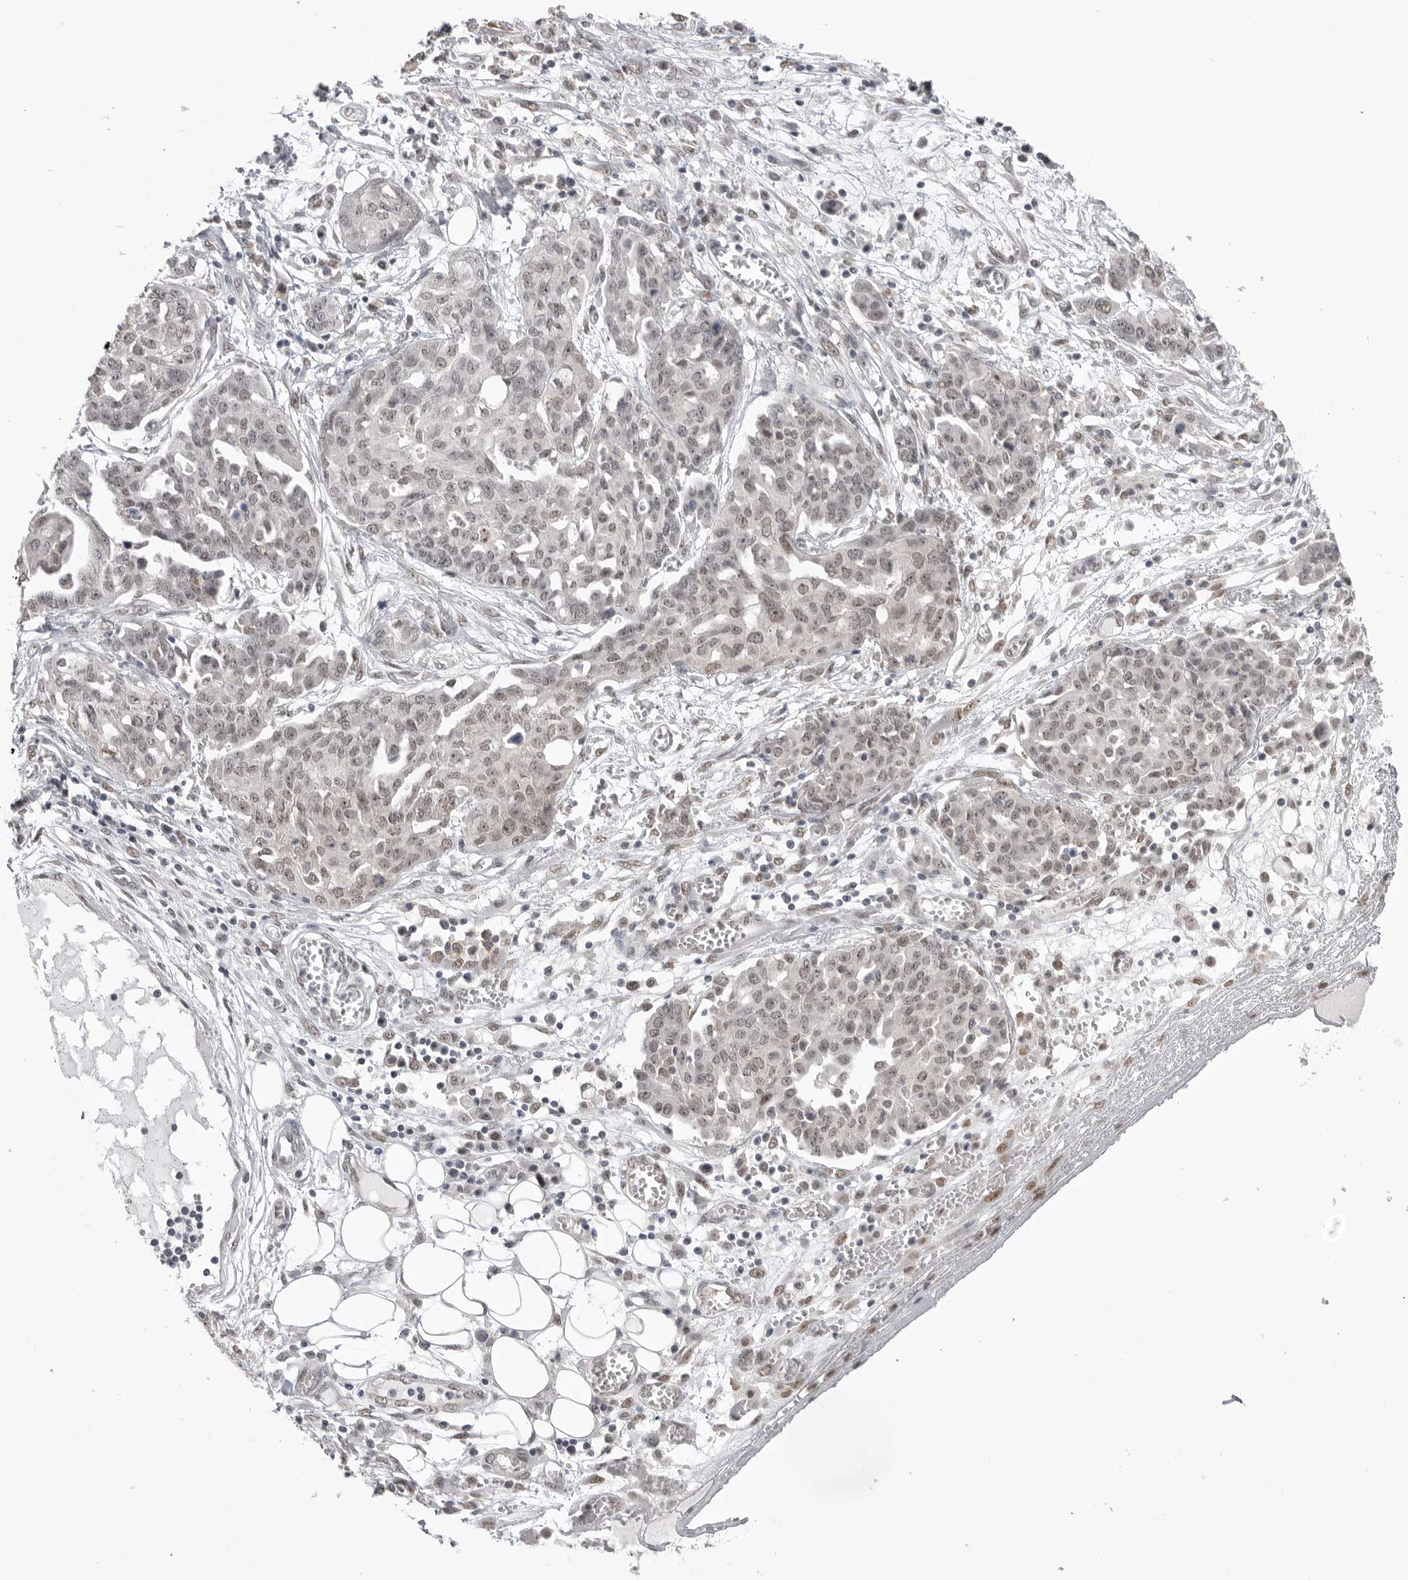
{"staining": {"intensity": "weak", "quantity": "25%-75%", "location": "nuclear"}, "tissue": "ovarian cancer", "cell_type": "Tumor cells", "image_type": "cancer", "snomed": [{"axis": "morphology", "description": "Cystadenocarcinoma, serous, NOS"}, {"axis": "topography", "description": "Soft tissue"}, {"axis": "topography", "description": "Ovary"}], "caption": "Immunohistochemistry of human serous cystadenocarcinoma (ovarian) demonstrates low levels of weak nuclear positivity in approximately 25%-75% of tumor cells. Using DAB (3,3'-diaminobenzidine) (brown) and hematoxylin (blue) stains, captured at high magnification using brightfield microscopy.", "gene": "BCLAF3", "patient": {"sex": "female", "age": 57}}